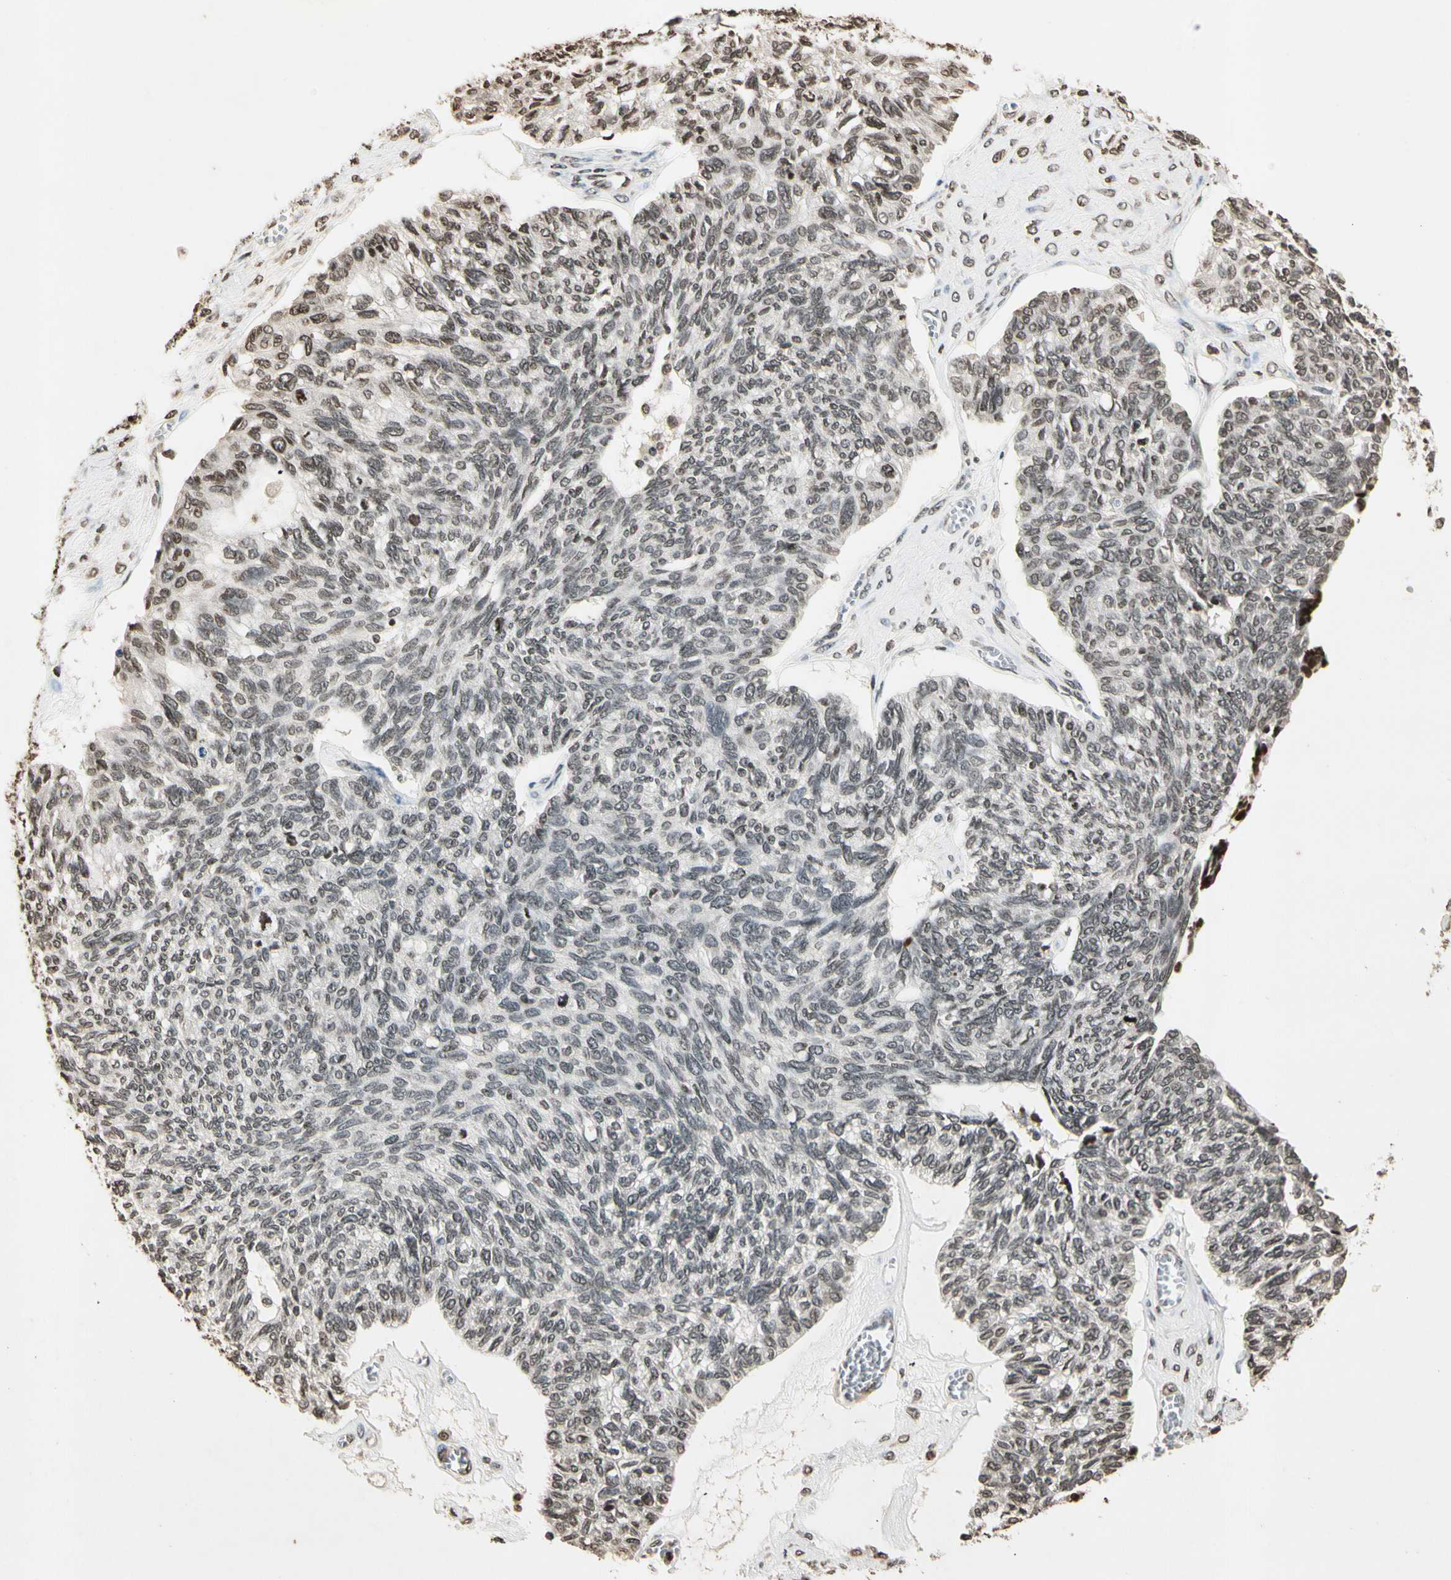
{"staining": {"intensity": "weak", "quantity": "<25%", "location": "nuclear"}, "tissue": "ovarian cancer", "cell_type": "Tumor cells", "image_type": "cancer", "snomed": [{"axis": "morphology", "description": "Cystadenocarcinoma, serous, NOS"}, {"axis": "topography", "description": "Ovary"}], "caption": "This histopathology image is of ovarian cancer (serous cystadenocarcinoma) stained with immunohistochemistry (IHC) to label a protein in brown with the nuclei are counter-stained blue. There is no staining in tumor cells.", "gene": "TOP1", "patient": {"sex": "female", "age": 79}}